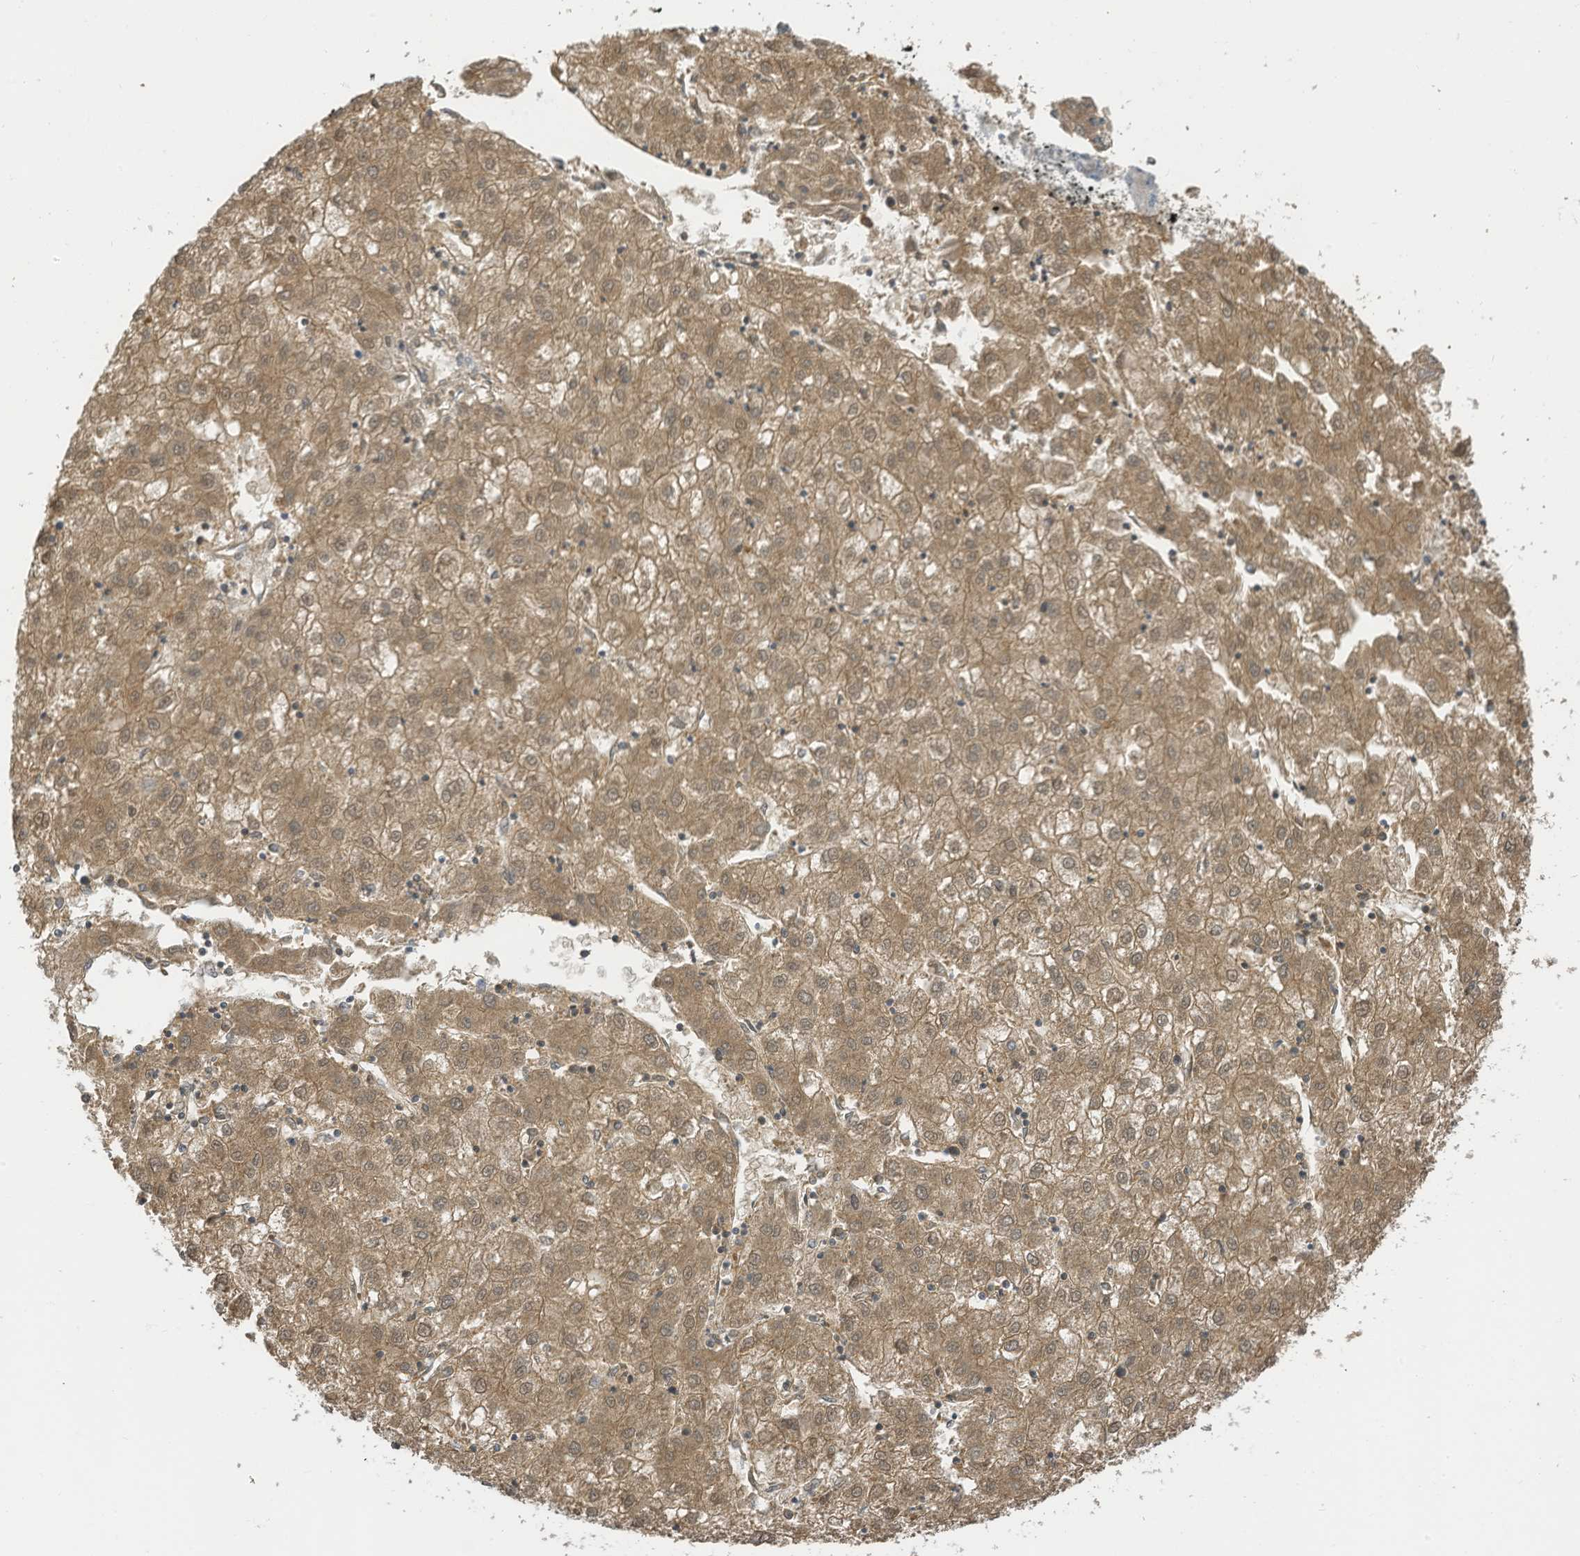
{"staining": {"intensity": "moderate", "quantity": ">75%", "location": "cytoplasmic/membranous"}, "tissue": "liver cancer", "cell_type": "Tumor cells", "image_type": "cancer", "snomed": [{"axis": "morphology", "description": "Carcinoma, Hepatocellular, NOS"}, {"axis": "topography", "description": "Liver"}], "caption": "The photomicrograph shows immunohistochemical staining of liver cancer. There is moderate cytoplasmic/membranous expression is identified in about >75% of tumor cells. Ihc stains the protein of interest in brown and the nuclei are stained blue.", "gene": "SLFN14", "patient": {"sex": "male", "age": 72}}